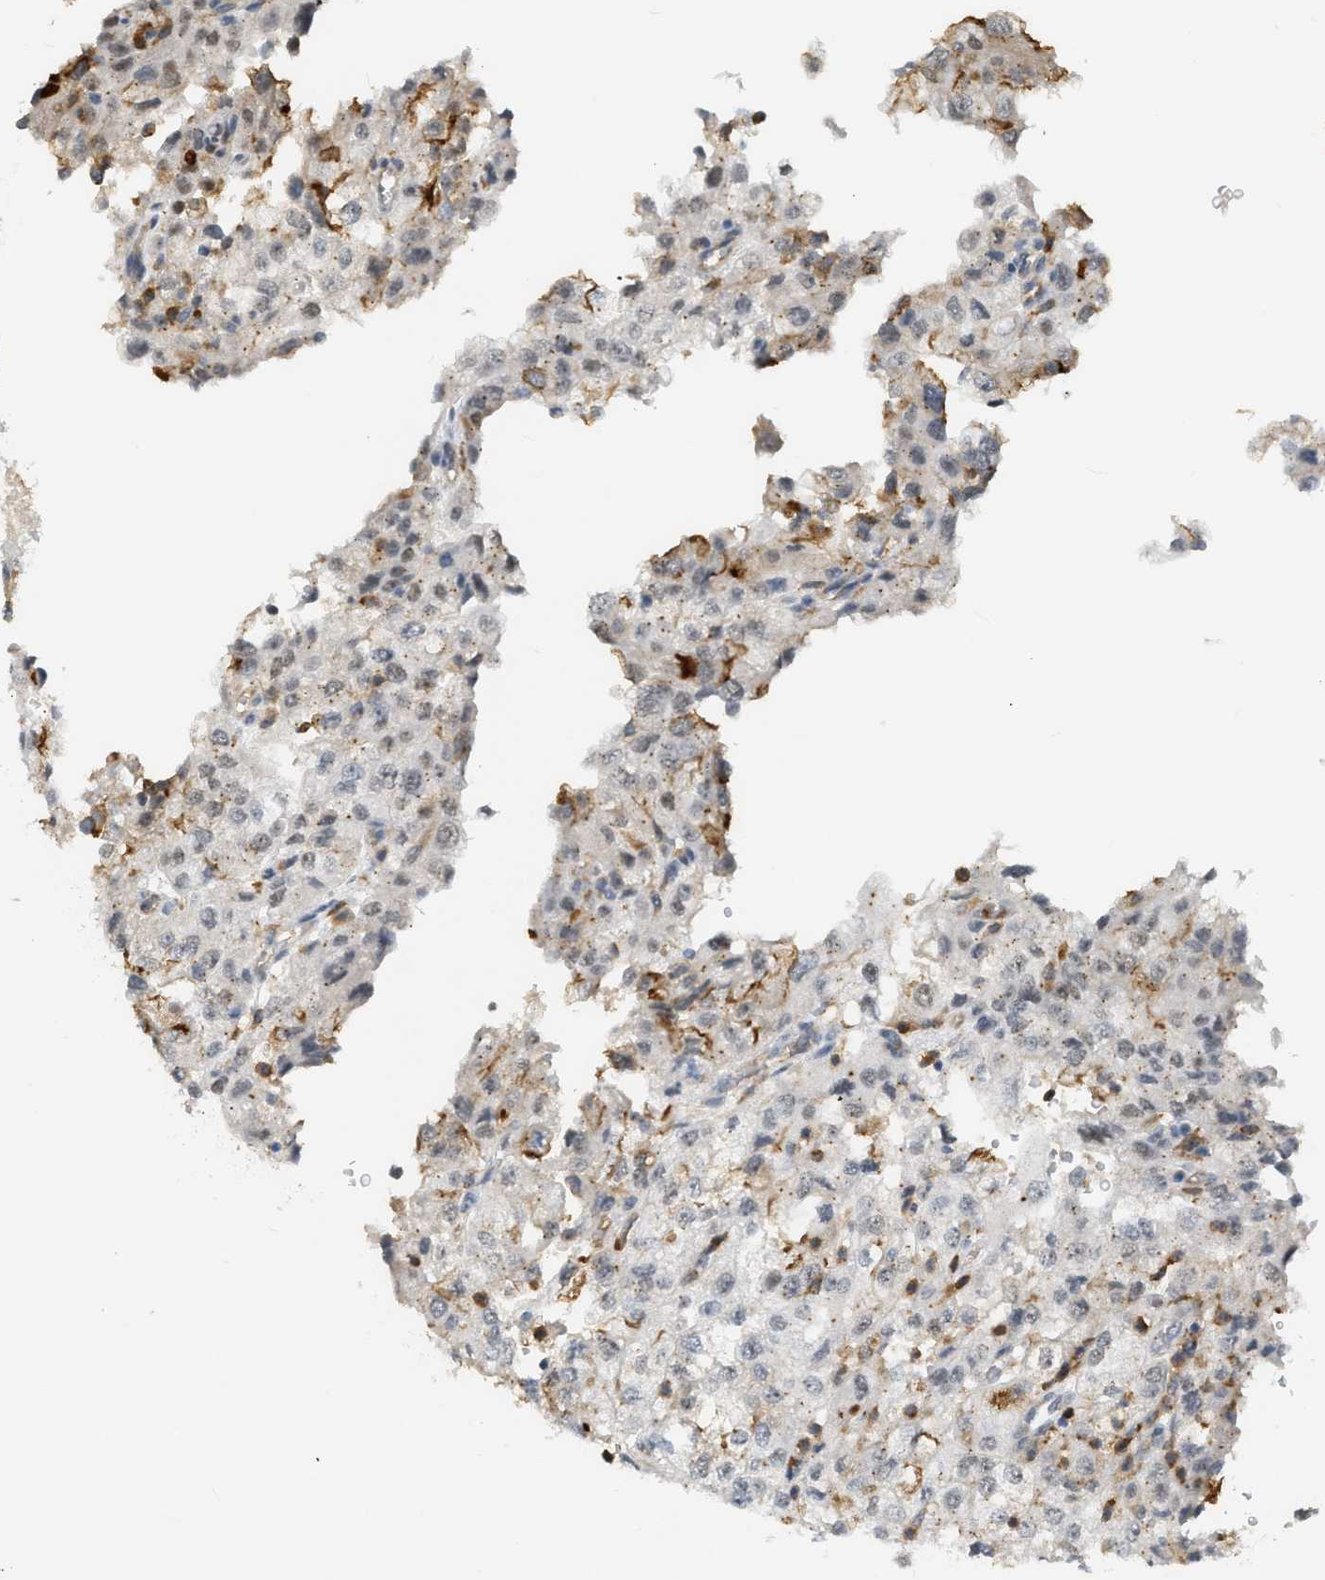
{"staining": {"intensity": "negative", "quantity": "none", "location": "none"}, "tissue": "renal cancer", "cell_type": "Tumor cells", "image_type": "cancer", "snomed": [{"axis": "morphology", "description": "Adenocarcinoma, NOS"}, {"axis": "topography", "description": "Kidney"}], "caption": "Renal adenocarcinoma was stained to show a protein in brown. There is no significant staining in tumor cells.", "gene": "ZNF408", "patient": {"sex": "female", "age": 54}}